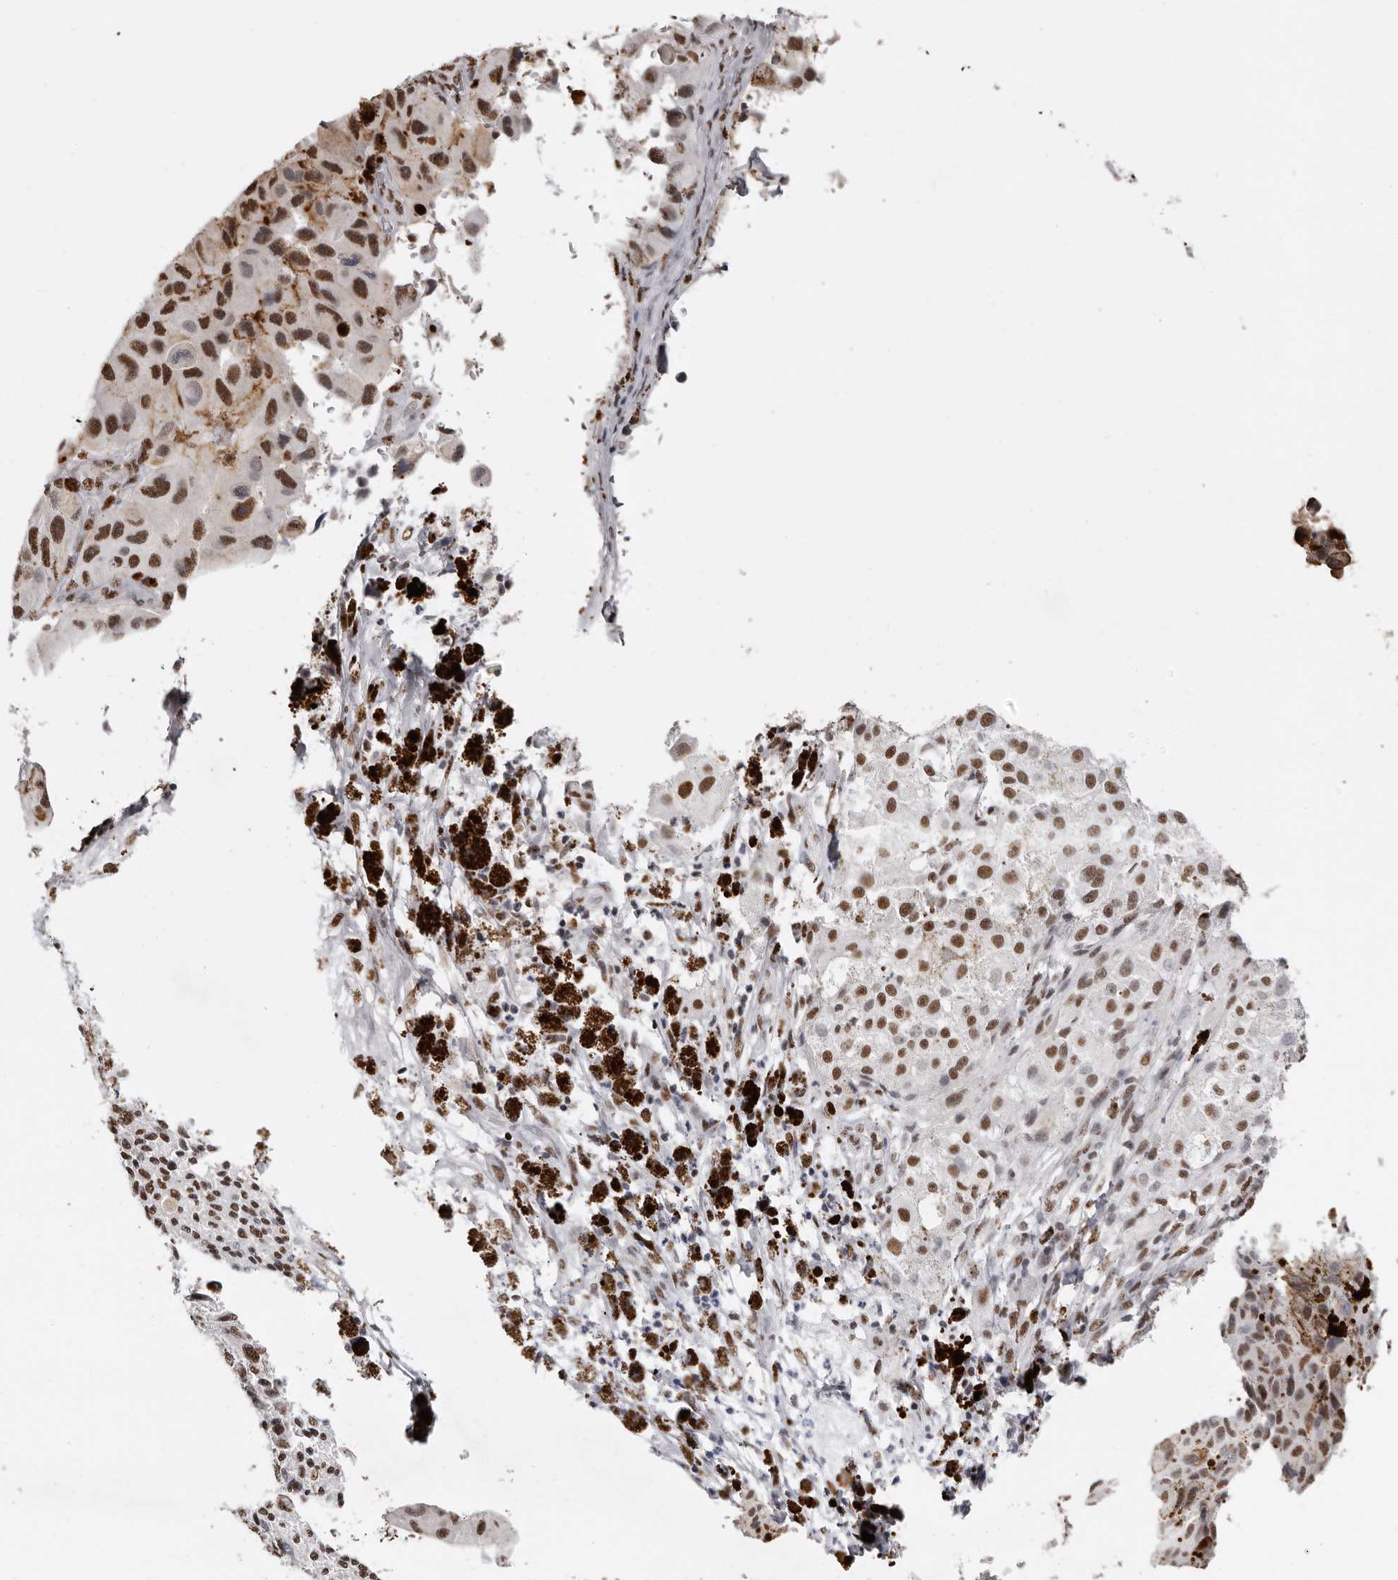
{"staining": {"intensity": "moderate", "quantity": ">75%", "location": "nuclear"}, "tissue": "melanoma", "cell_type": "Tumor cells", "image_type": "cancer", "snomed": [{"axis": "morphology", "description": "Malignant melanoma, NOS"}, {"axis": "topography", "description": "Skin"}], "caption": "A high-resolution image shows immunohistochemistry staining of malignant melanoma, which displays moderate nuclear expression in about >75% of tumor cells. (DAB (3,3'-diaminobenzidine) IHC, brown staining for protein, blue staining for nuclei).", "gene": "SCAF4", "patient": {"sex": "female", "age": 73}}